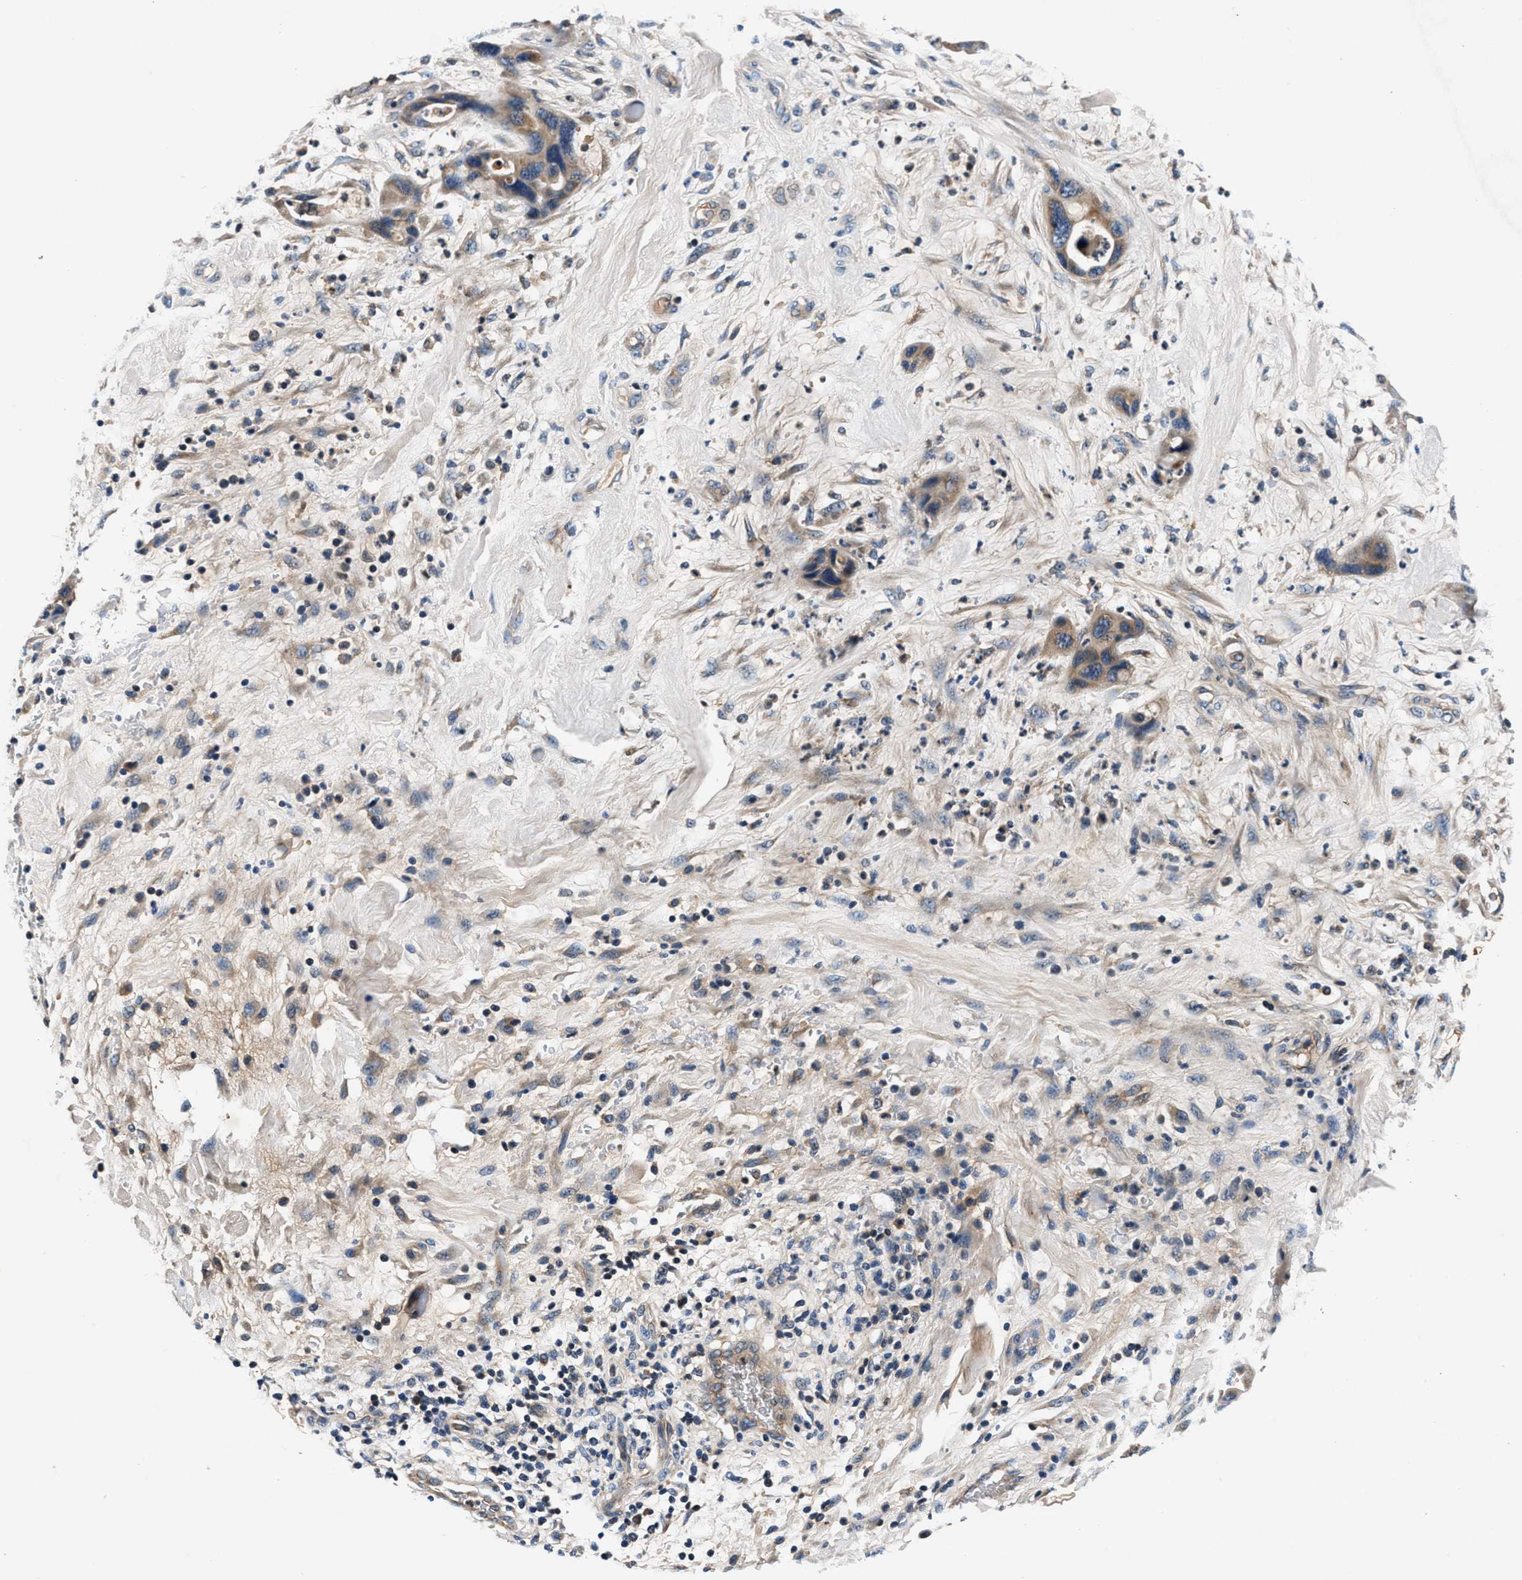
{"staining": {"intensity": "weak", "quantity": ">75%", "location": "cytoplasmic/membranous"}, "tissue": "pancreatic cancer", "cell_type": "Tumor cells", "image_type": "cancer", "snomed": [{"axis": "morphology", "description": "Adenocarcinoma, NOS"}, {"axis": "topography", "description": "Pancreas"}], "caption": "Human pancreatic cancer stained with a brown dye reveals weak cytoplasmic/membranous positive positivity in approximately >75% of tumor cells.", "gene": "IMMT", "patient": {"sex": "female", "age": 71}}